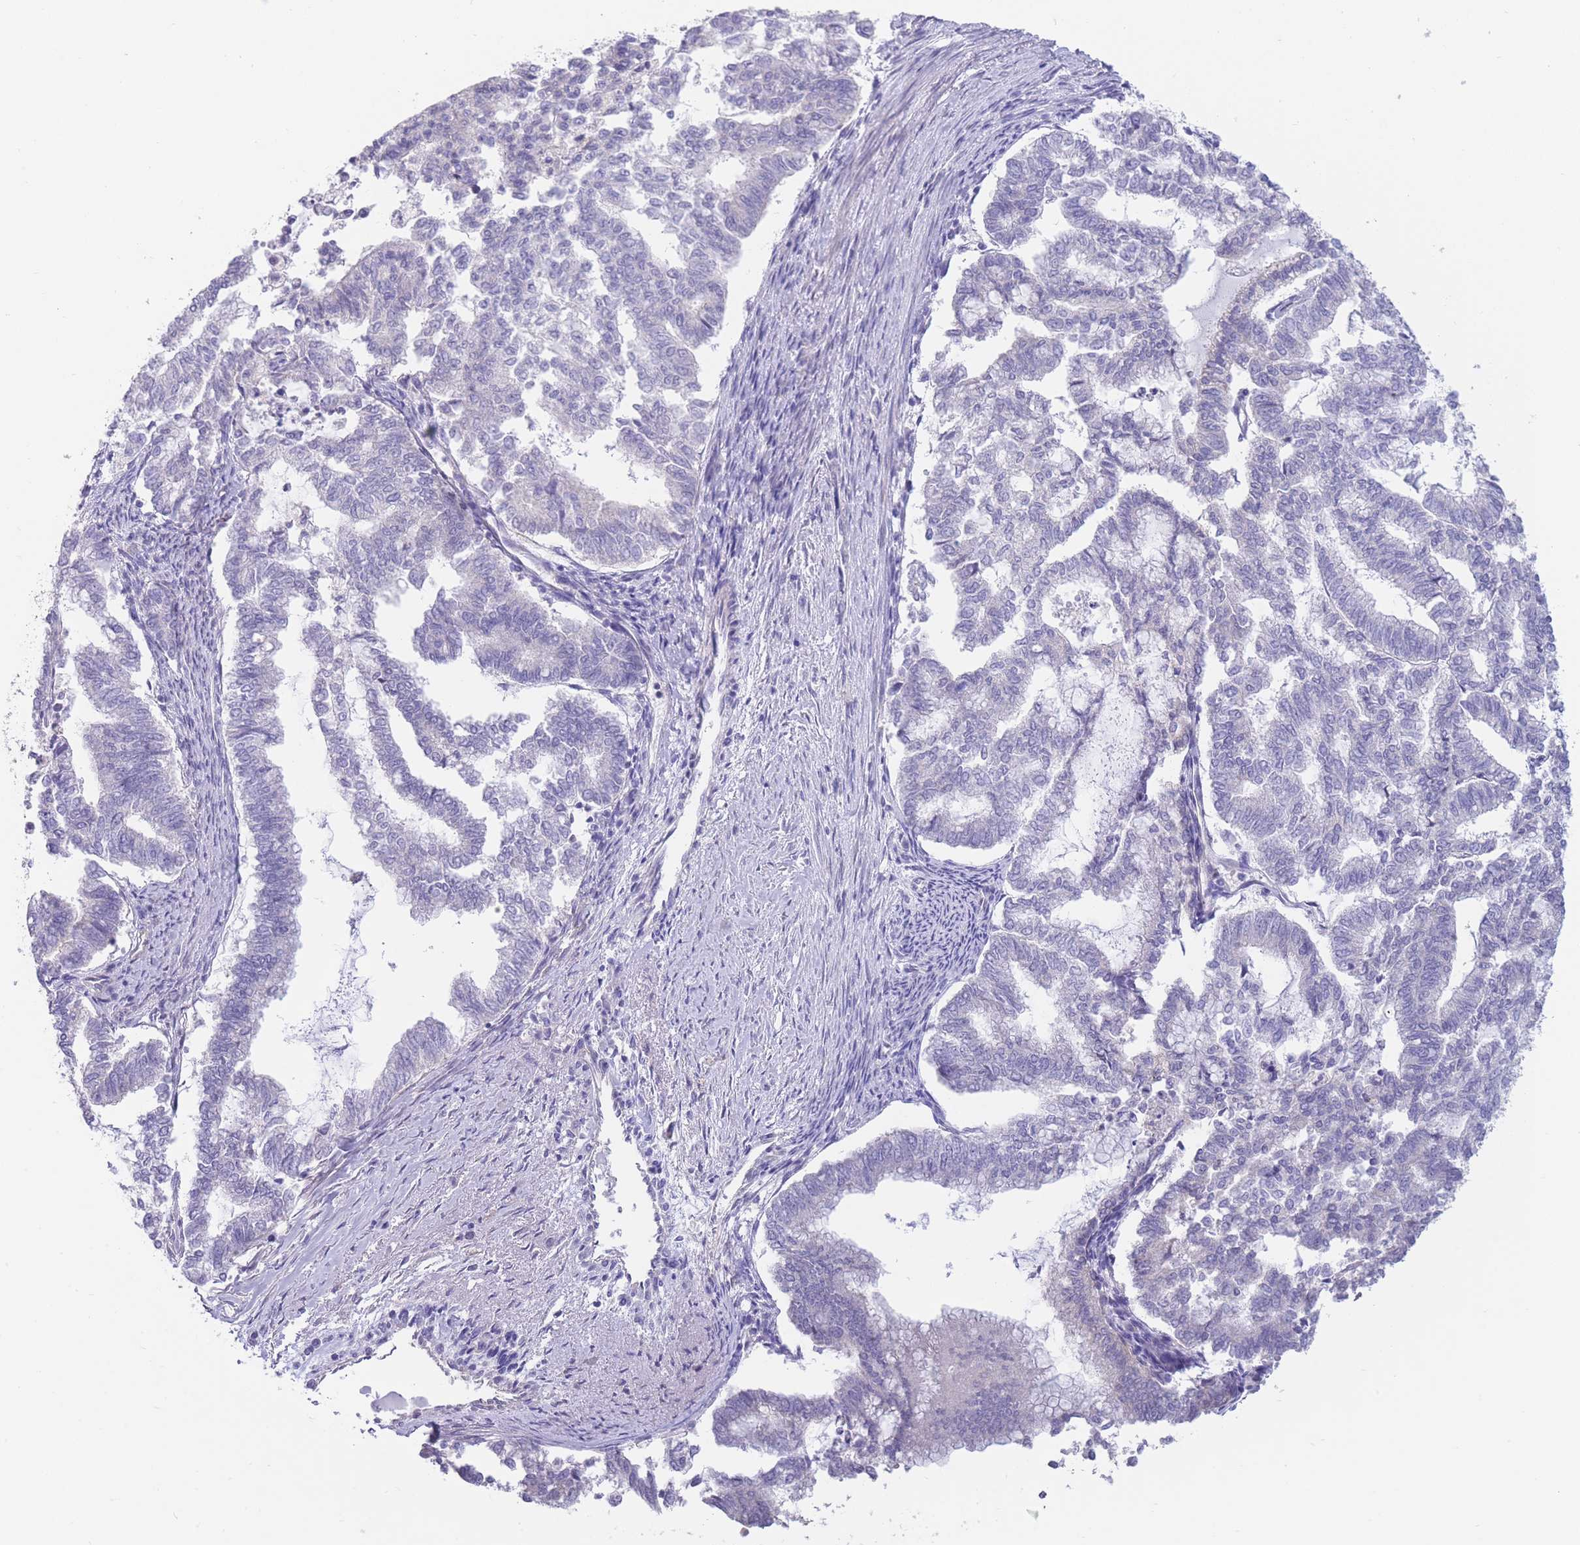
{"staining": {"intensity": "negative", "quantity": "none", "location": "none"}, "tissue": "endometrial cancer", "cell_type": "Tumor cells", "image_type": "cancer", "snomed": [{"axis": "morphology", "description": "Adenocarcinoma, NOS"}, {"axis": "topography", "description": "Endometrium"}], "caption": "IHC histopathology image of neoplastic tissue: endometrial cancer (adenocarcinoma) stained with DAB (3,3'-diaminobenzidine) shows no significant protein positivity in tumor cells. Nuclei are stained in blue.", "gene": "ALS2CL", "patient": {"sex": "female", "age": 79}}